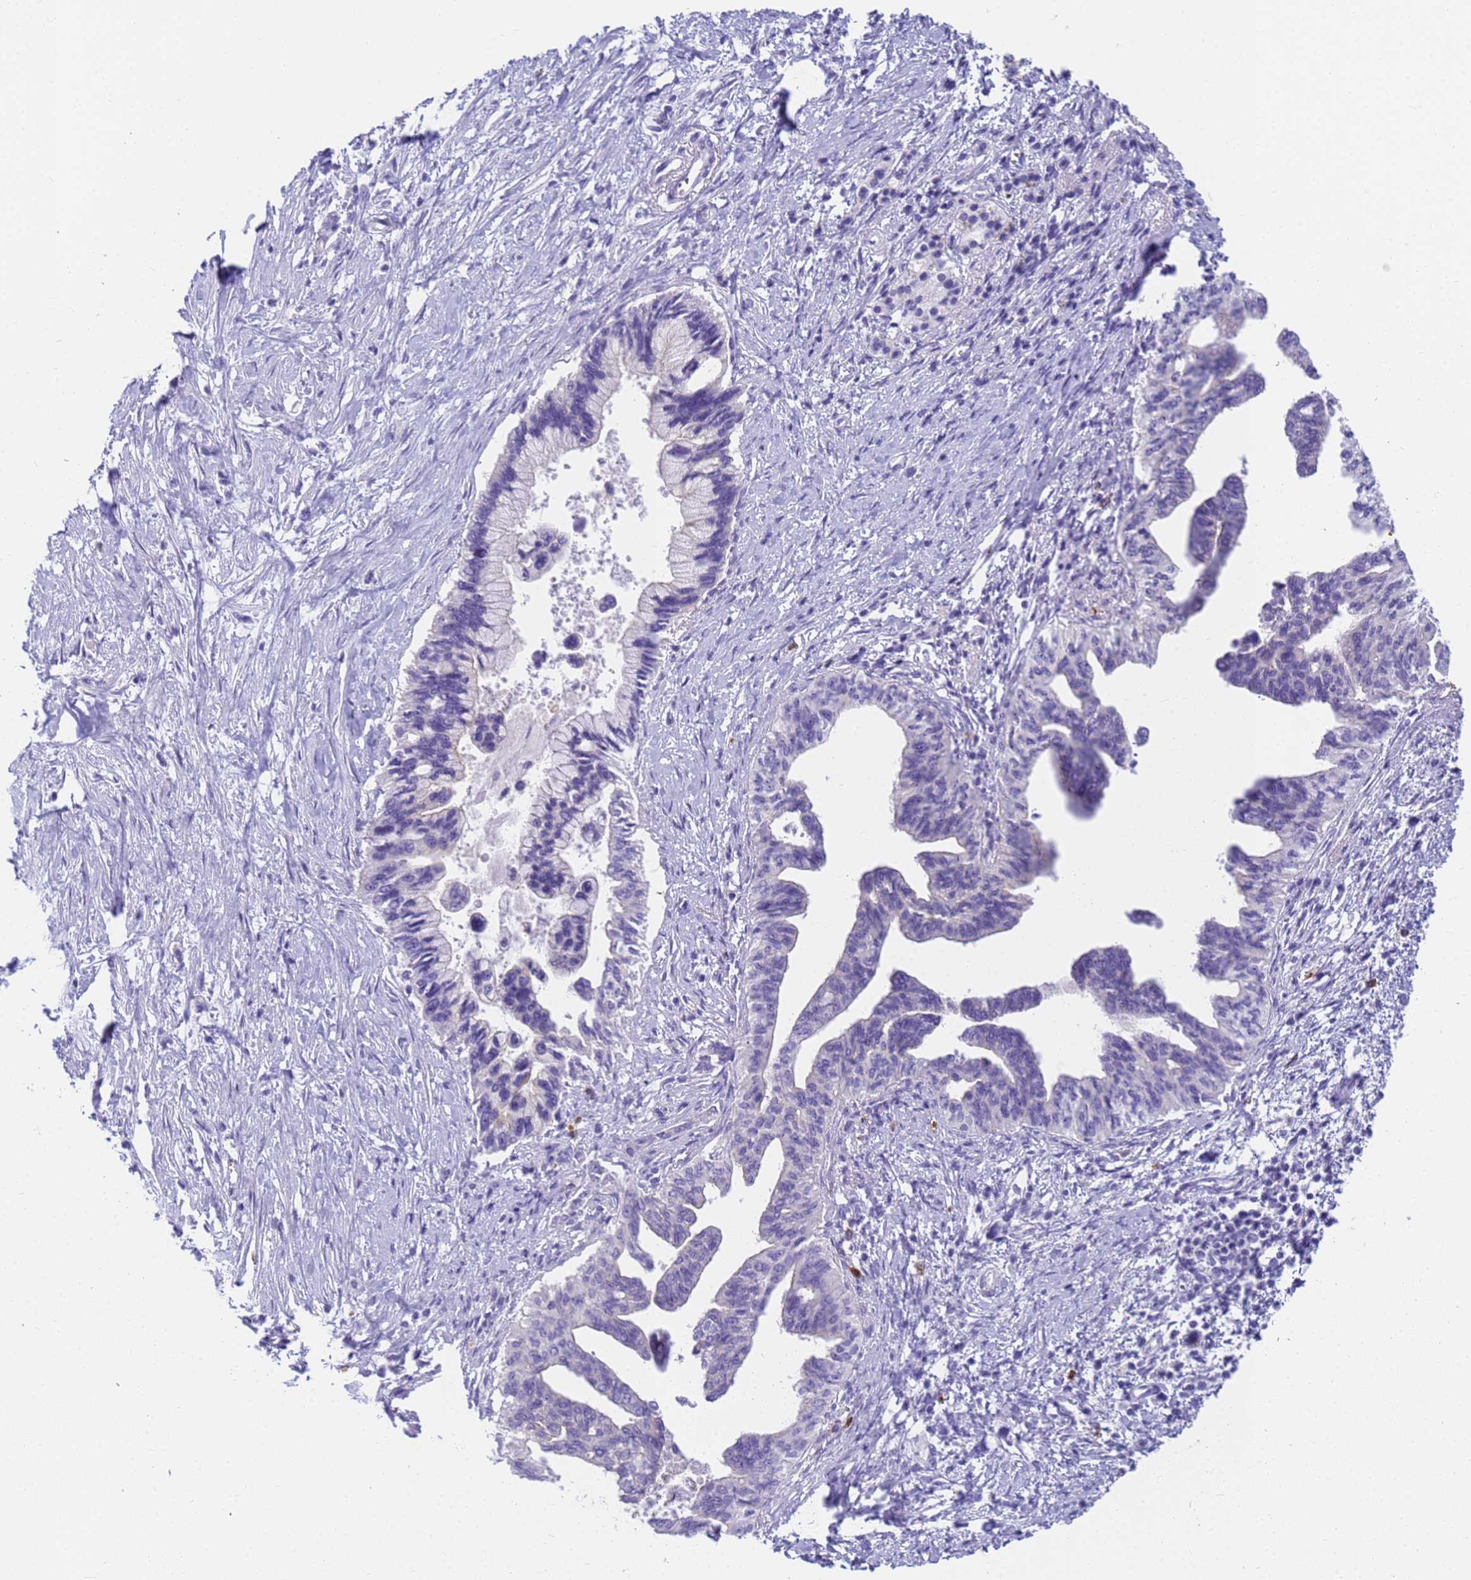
{"staining": {"intensity": "negative", "quantity": "none", "location": "none"}, "tissue": "pancreatic cancer", "cell_type": "Tumor cells", "image_type": "cancer", "snomed": [{"axis": "morphology", "description": "Adenocarcinoma, NOS"}, {"axis": "topography", "description": "Pancreas"}], "caption": "Immunohistochemical staining of pancreatic cancer (adenocarcinoma) displays no significant staining in tumor cells. (DAB immunohistochemistry visualized using brightfield microscopy, high magnification).", "gene": "RNASE2", "patient": {"sex": "female", "age": 83}}